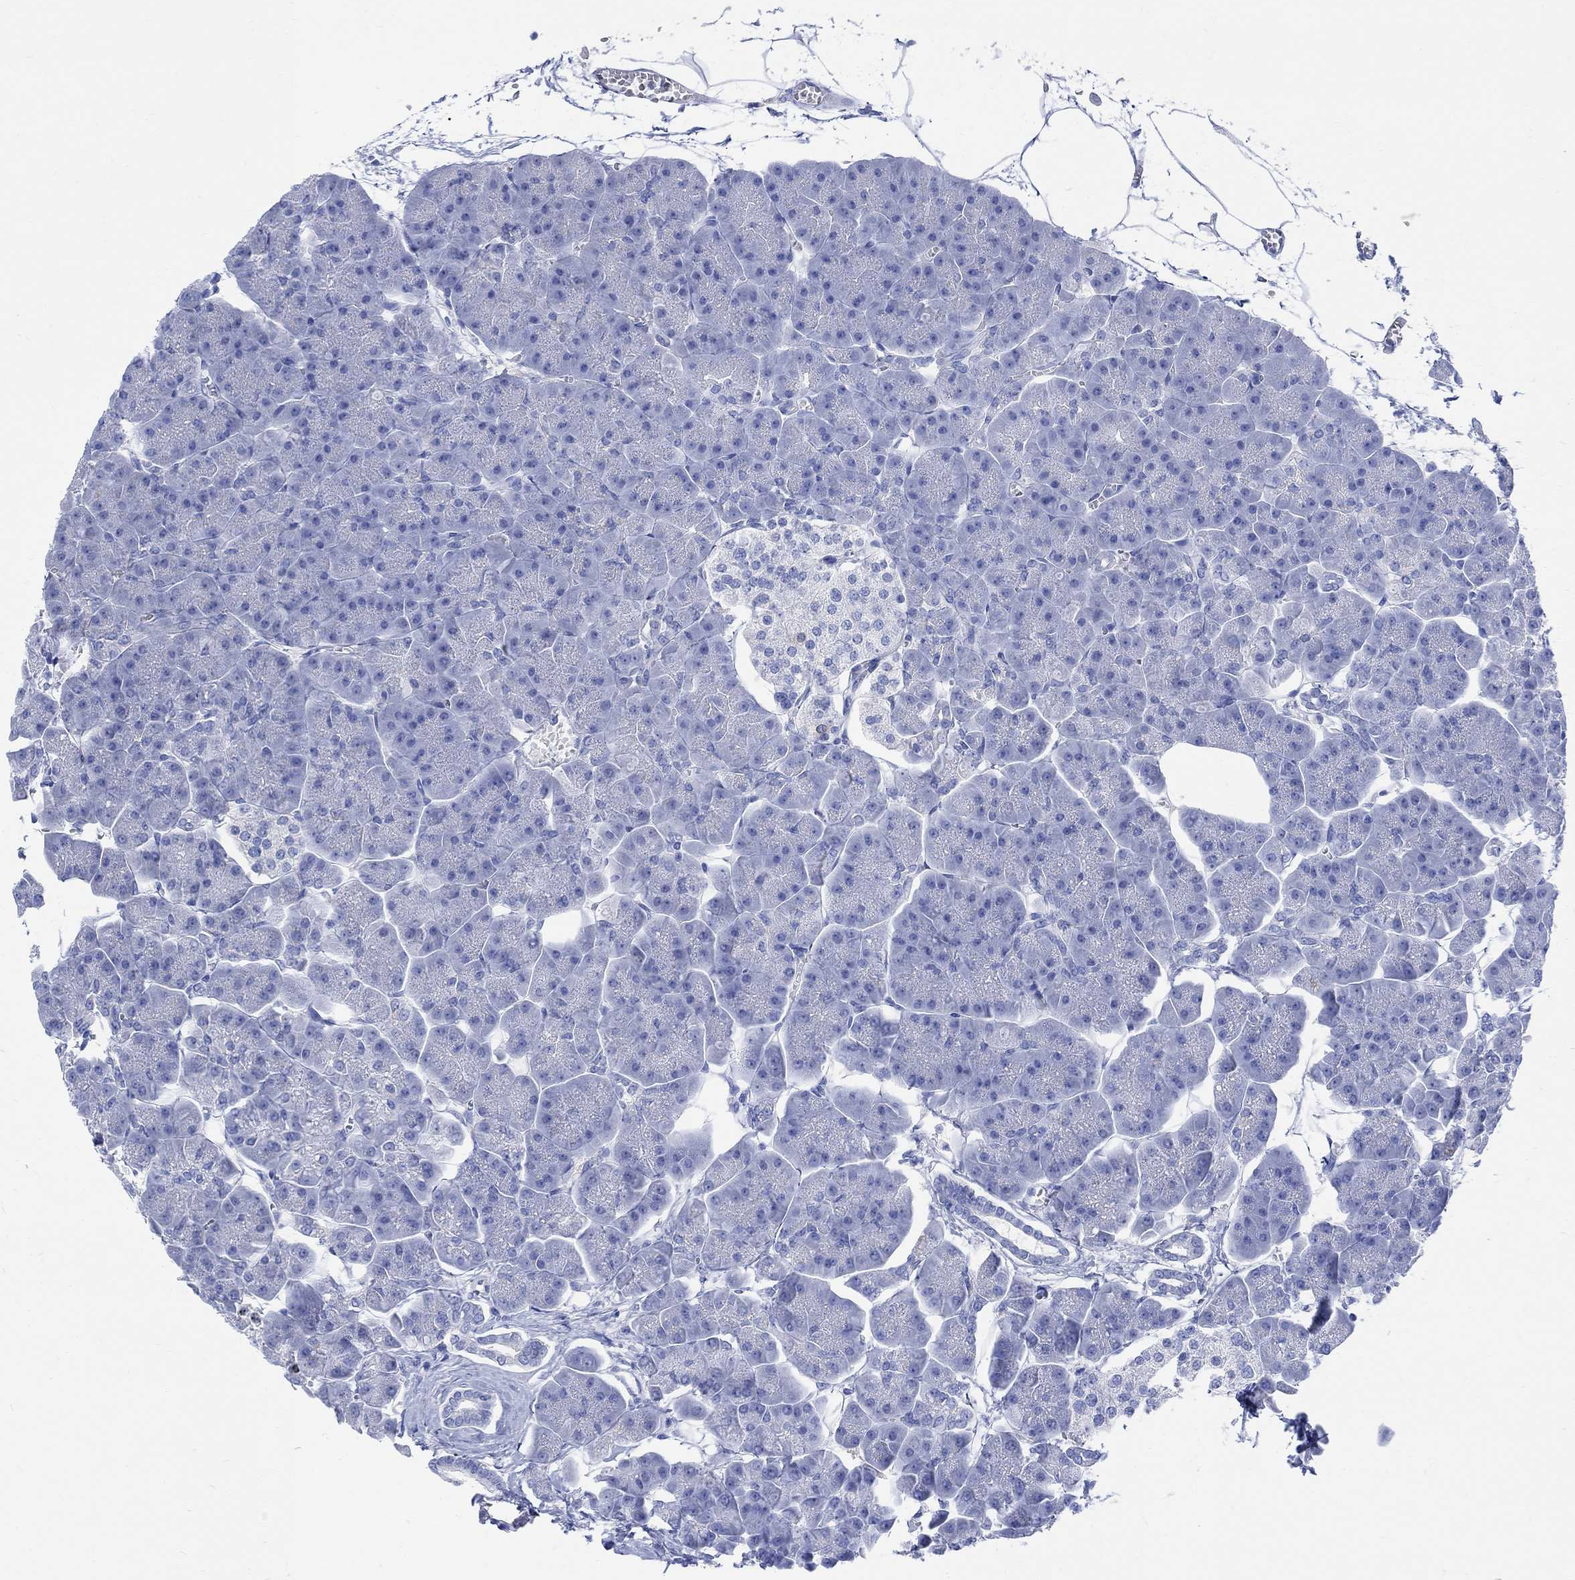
{"staining": {"intensity": "negative", "quantity": "none", "location": "none"}, "tissue": "pancreas", "cell_type": "Exocrine glandular cells", "image_type": "normal", "snomed": [{"axis": "morphology", "description": "Normal tissue, NOS"}, {"axis": "topography", "description": "Adipose tissue"}, {"axis": "topography", "description": "Pancreas"}, {"axis": "topography", "description": "Peripheral nerve tissue"}], "caption": "Exocrine glandular cells show no significant protein staining in normal pancreas. (DAB IHC visualized using brightfield microscopy, high magnification).", "gene": "MYL1", "patient": {"sex": "female", "age": 58}}